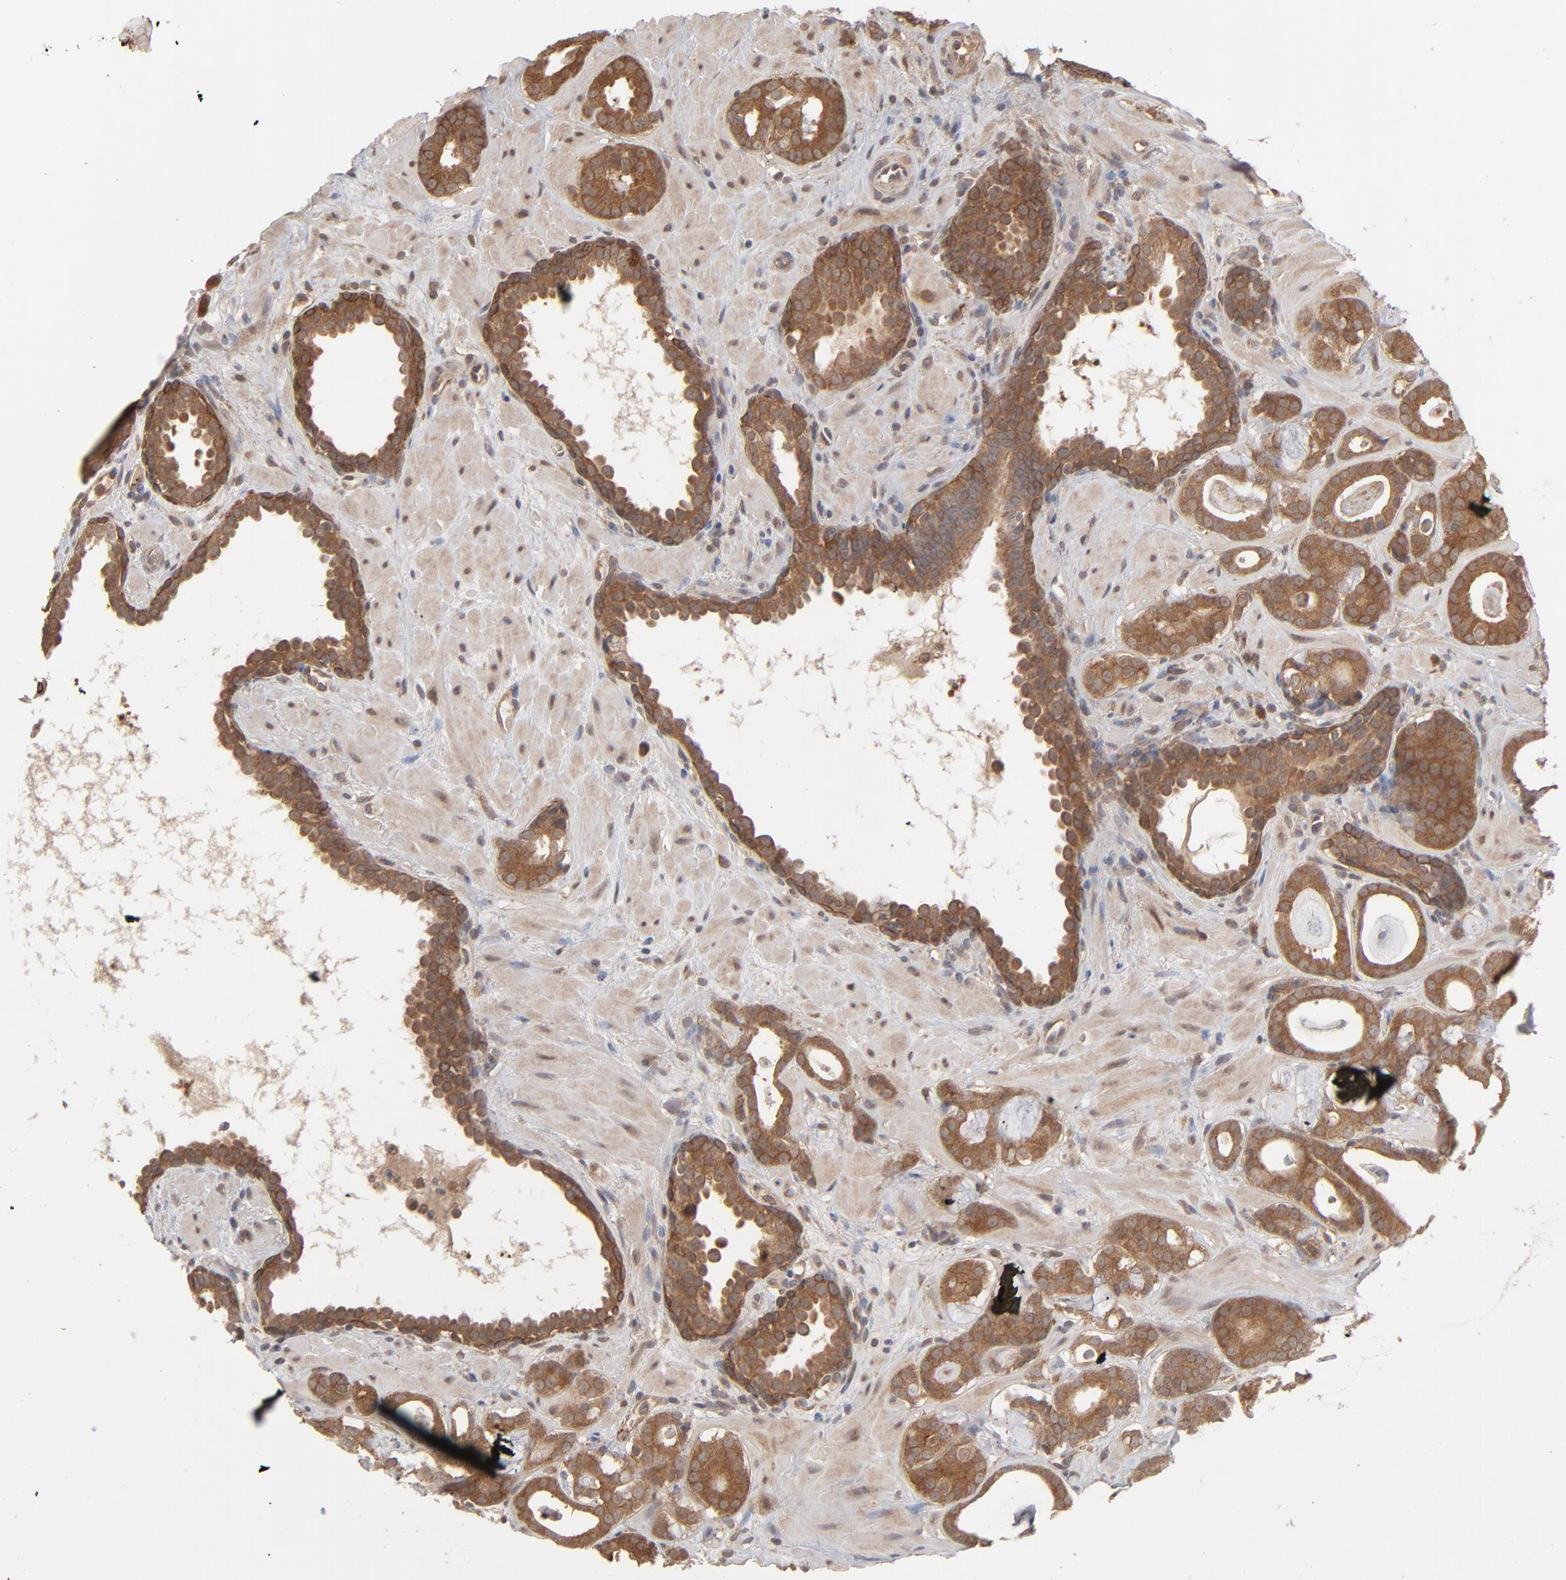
{"staining": {"intensity": "moderate", "quantity": ">75%", "location": "cytoplasmic/membranous"}, "tissue": "prostate cancer", "cell_type": "Tumor cells", "image_type": "cancer", "snomed": [{"axis": "morphology", "description": "Adenocarcinoma, Low grade"}, {"axis": "topography", "description": "Prostate"}], "caption": "Moderate cytoplasmic/membranous positivity is identified in approximately >75% of tumor cells in prostate adenocarcinoma (low-grade).", "gene": "SCFD1", "patient": {"sex": "male", "age": 57}}